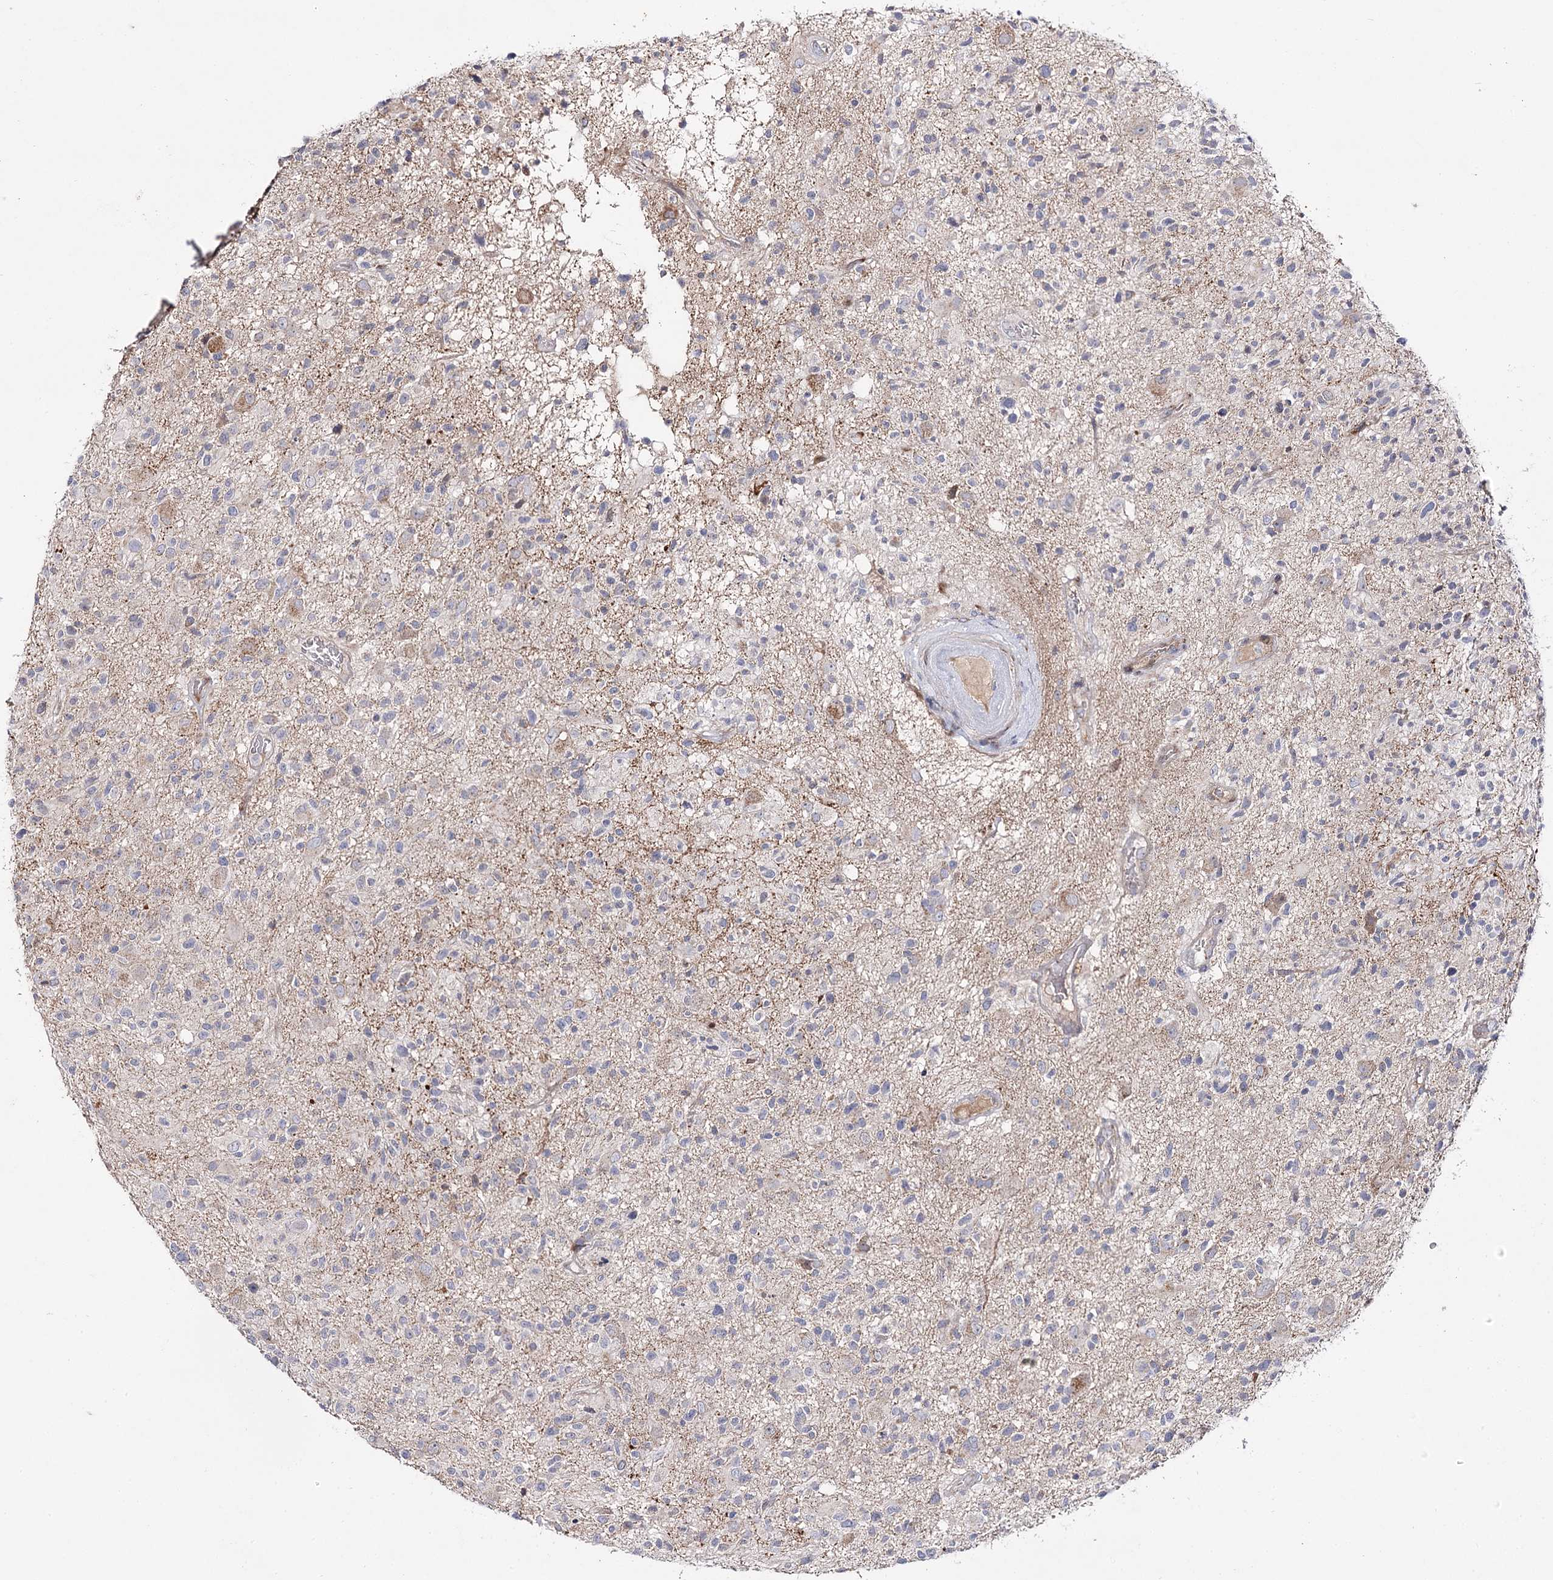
{"staining": {"intensity": "negative", "quantity": "none", "location": "none"}, "tissue": "glioma", "cell_type": "Tumor cells", "image_type": "cancer", "snomed": [{"axis": "morphology", "description": "Glioma, malignant, High grade"}, {"axis": "morphology", "description": "Glioblastoma, NOS"}, {"axis": "topography", "description": "Brain"}], "caption": "Human glioblastoma stained for a protein using immunohistochemistry shows no expression in tumor cells.", "gene": "C11orf80", "patient": {"sex": "male", "age": 60}}